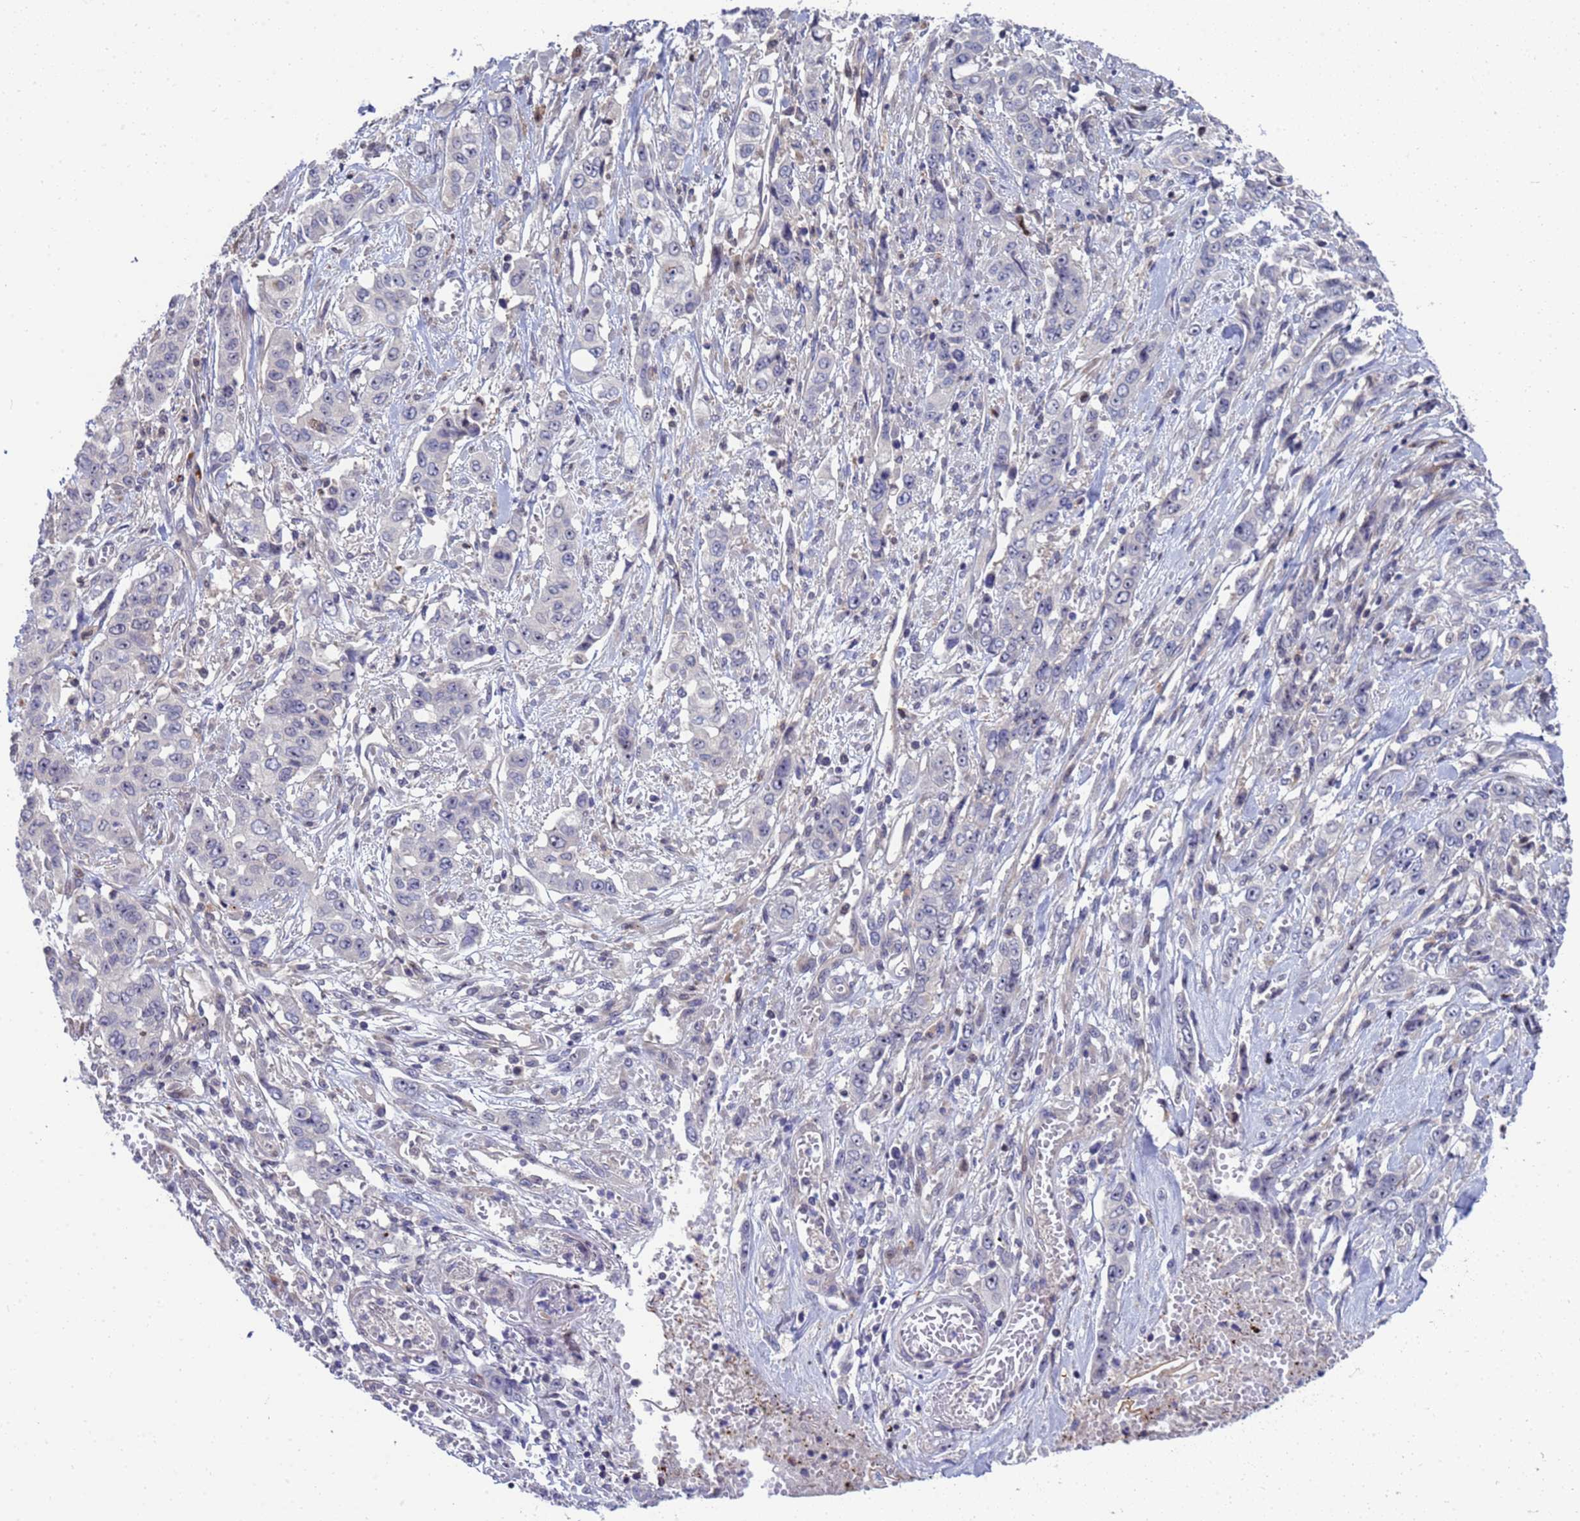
{"staining": {"intensity": "negative", "quantity": "none", "location": "none"}, "tissue": "stomach cancer", "cell_type": "Tumor cells", "image_type": "cancer", "snomed": [{"axis": "morphology", "description": "Normal tissue, NOS"}, {"axis": "morphology", "description": "Adenocarcinoma, NOS"}, {"axis": "topography", "description": "Stomach"}], "caption": "Immunohistochemistry photomicrograph of neoplastic tissue: stomach cancer (adenocarcinoma) stained with DAB (3,3'-diaminobenzidine) demonstrates no significant protein staining in tumor cells.", "gene": "ENOSF1", "patient": {"sex": "female", "age": 64}}